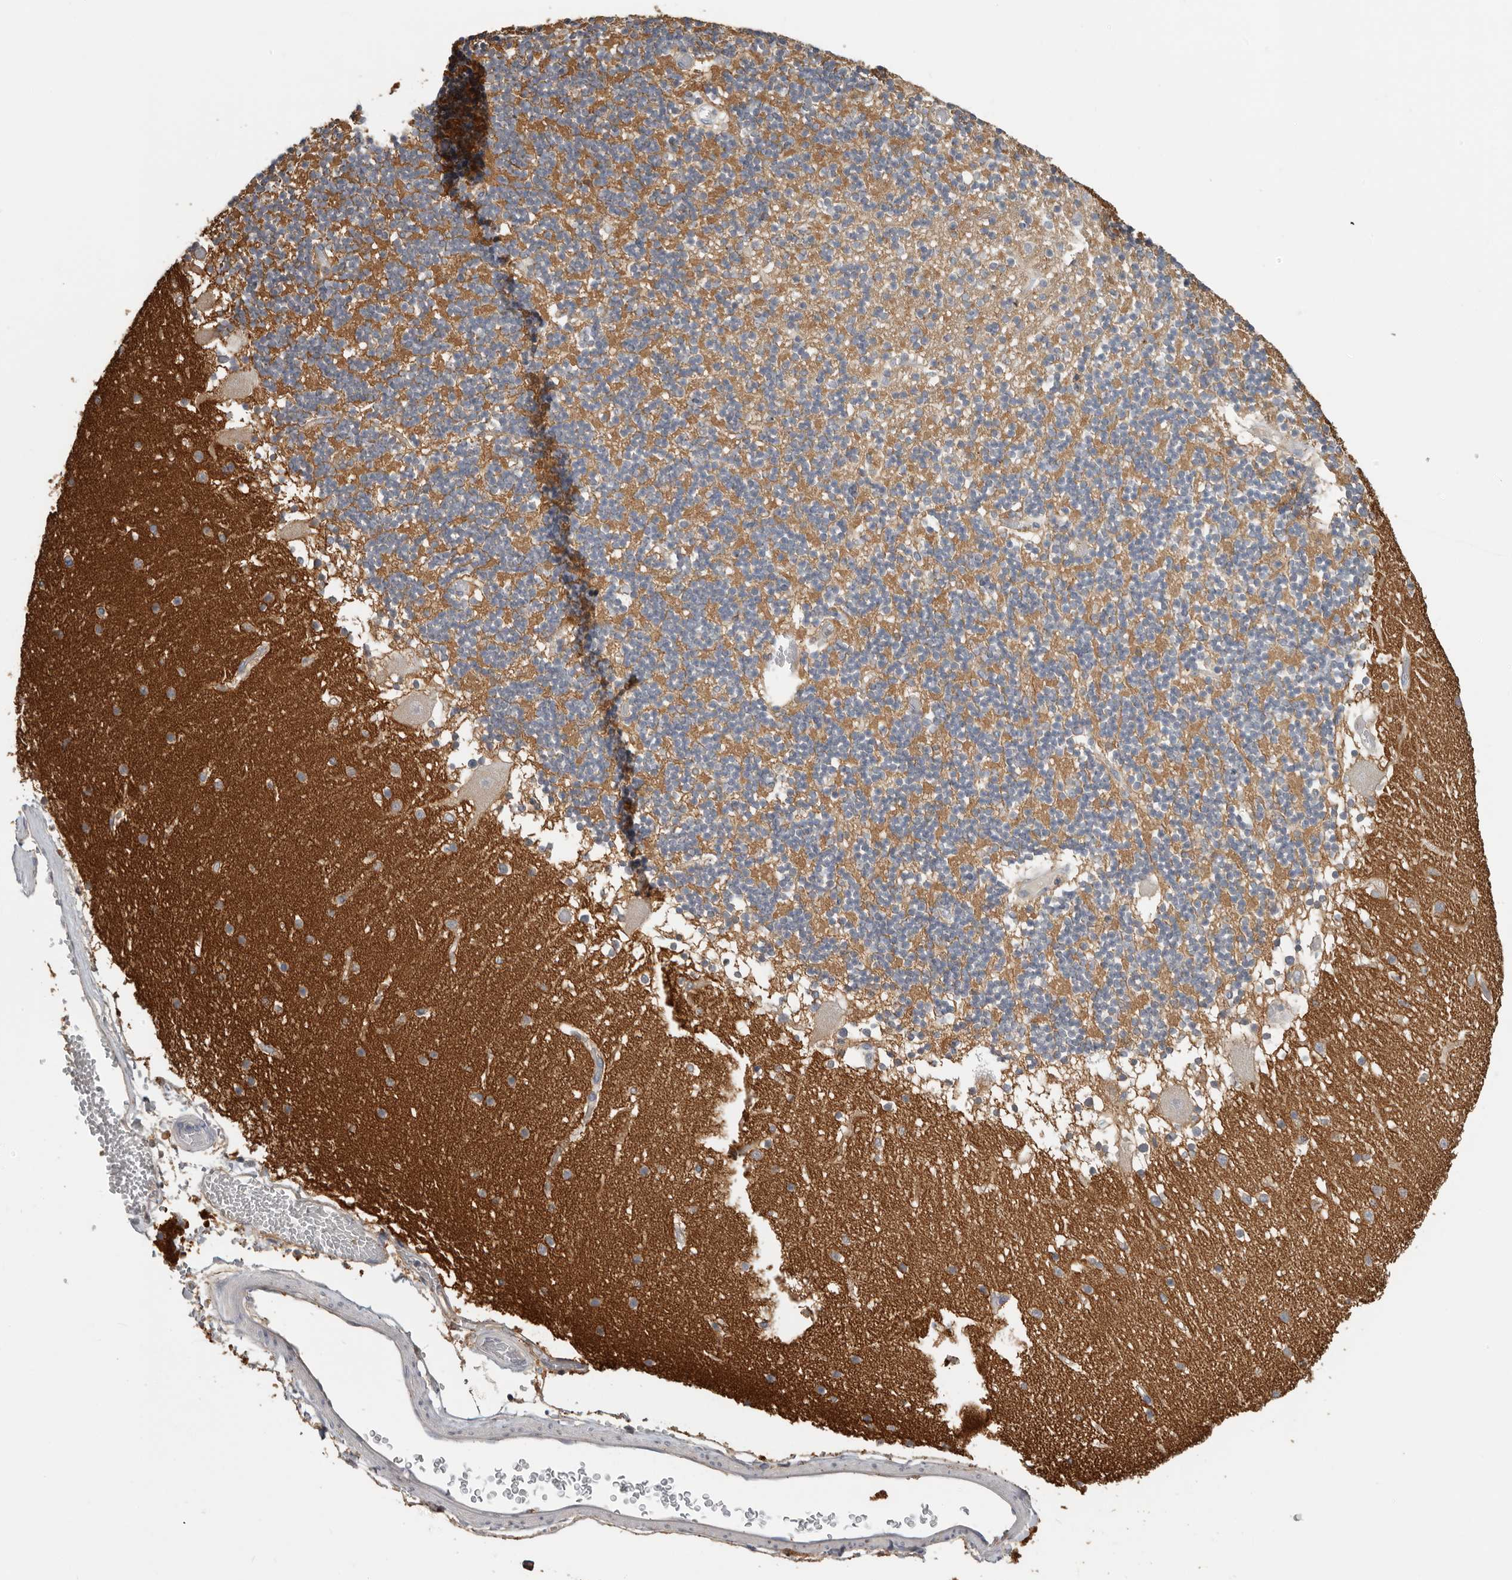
{"staining": {"intensity": "weak", "quantity": "<25%", "location": "cytoplasmic/membranous"}, "tissue": "cerebellum", "cell_type": "Cells in granular layer", "image_type": "normal", "snomed": [{"axis": "morphology", "description": "Normal tissue, NOS"}, {"axis": "topography", "description": "Cerebellum"}], "caption": "High magnification brightfield microscopy of unremarkable cerebellum stained with DAB (brown) and counterstained with hematoxylin (blue): cells in granular layer show no significant positivity. (DAB (3,3'-diaminobenzidine) immunohistochemistry (IHC) visualized using brightfield microscopy, high magnification).", "gene": "WDTC1", "patient": {"sex": "female", "age": 28}}